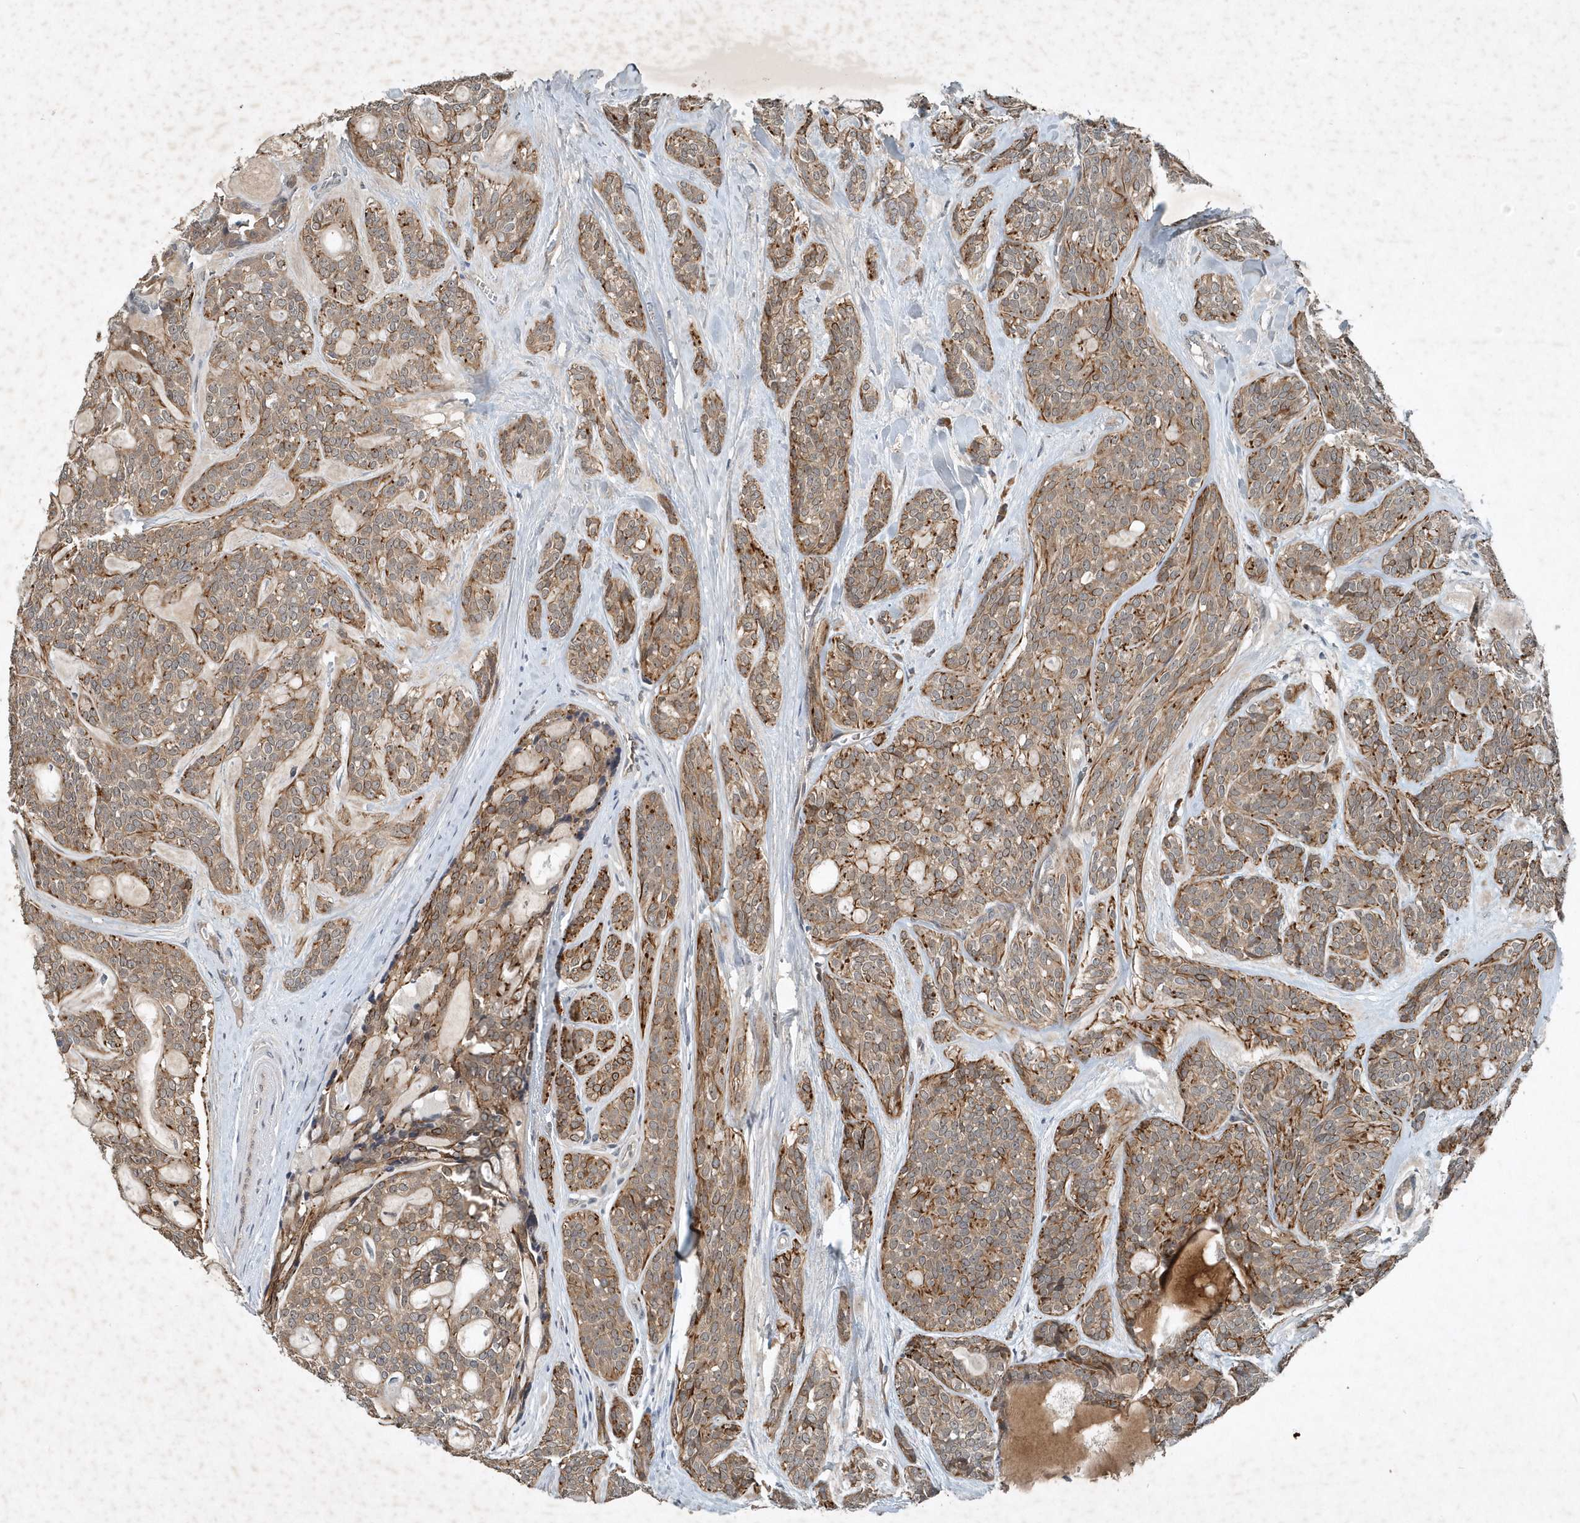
{"staining": {"intensity": "moderate", "quantity": "25%-75%", "location": "cytoplasmic/membranous"}, "tissue": "head and neck cancer", "cell_type": "Tumor cells", "image_type": "cancer", "snomed": [{"axis": "morphology", "description": "Adenocarcinoma, NOS"}, {"axis": "topography", "description": "Head-Neck"}], "caption": "Head and neck cancer (adenocarcinoma) stained for a protein demonstrates moderate cytoplasmic/membranous positivity in tumor cells.", "gene": "SCFD2", "patient": {"sex": "male", "age": 66}}